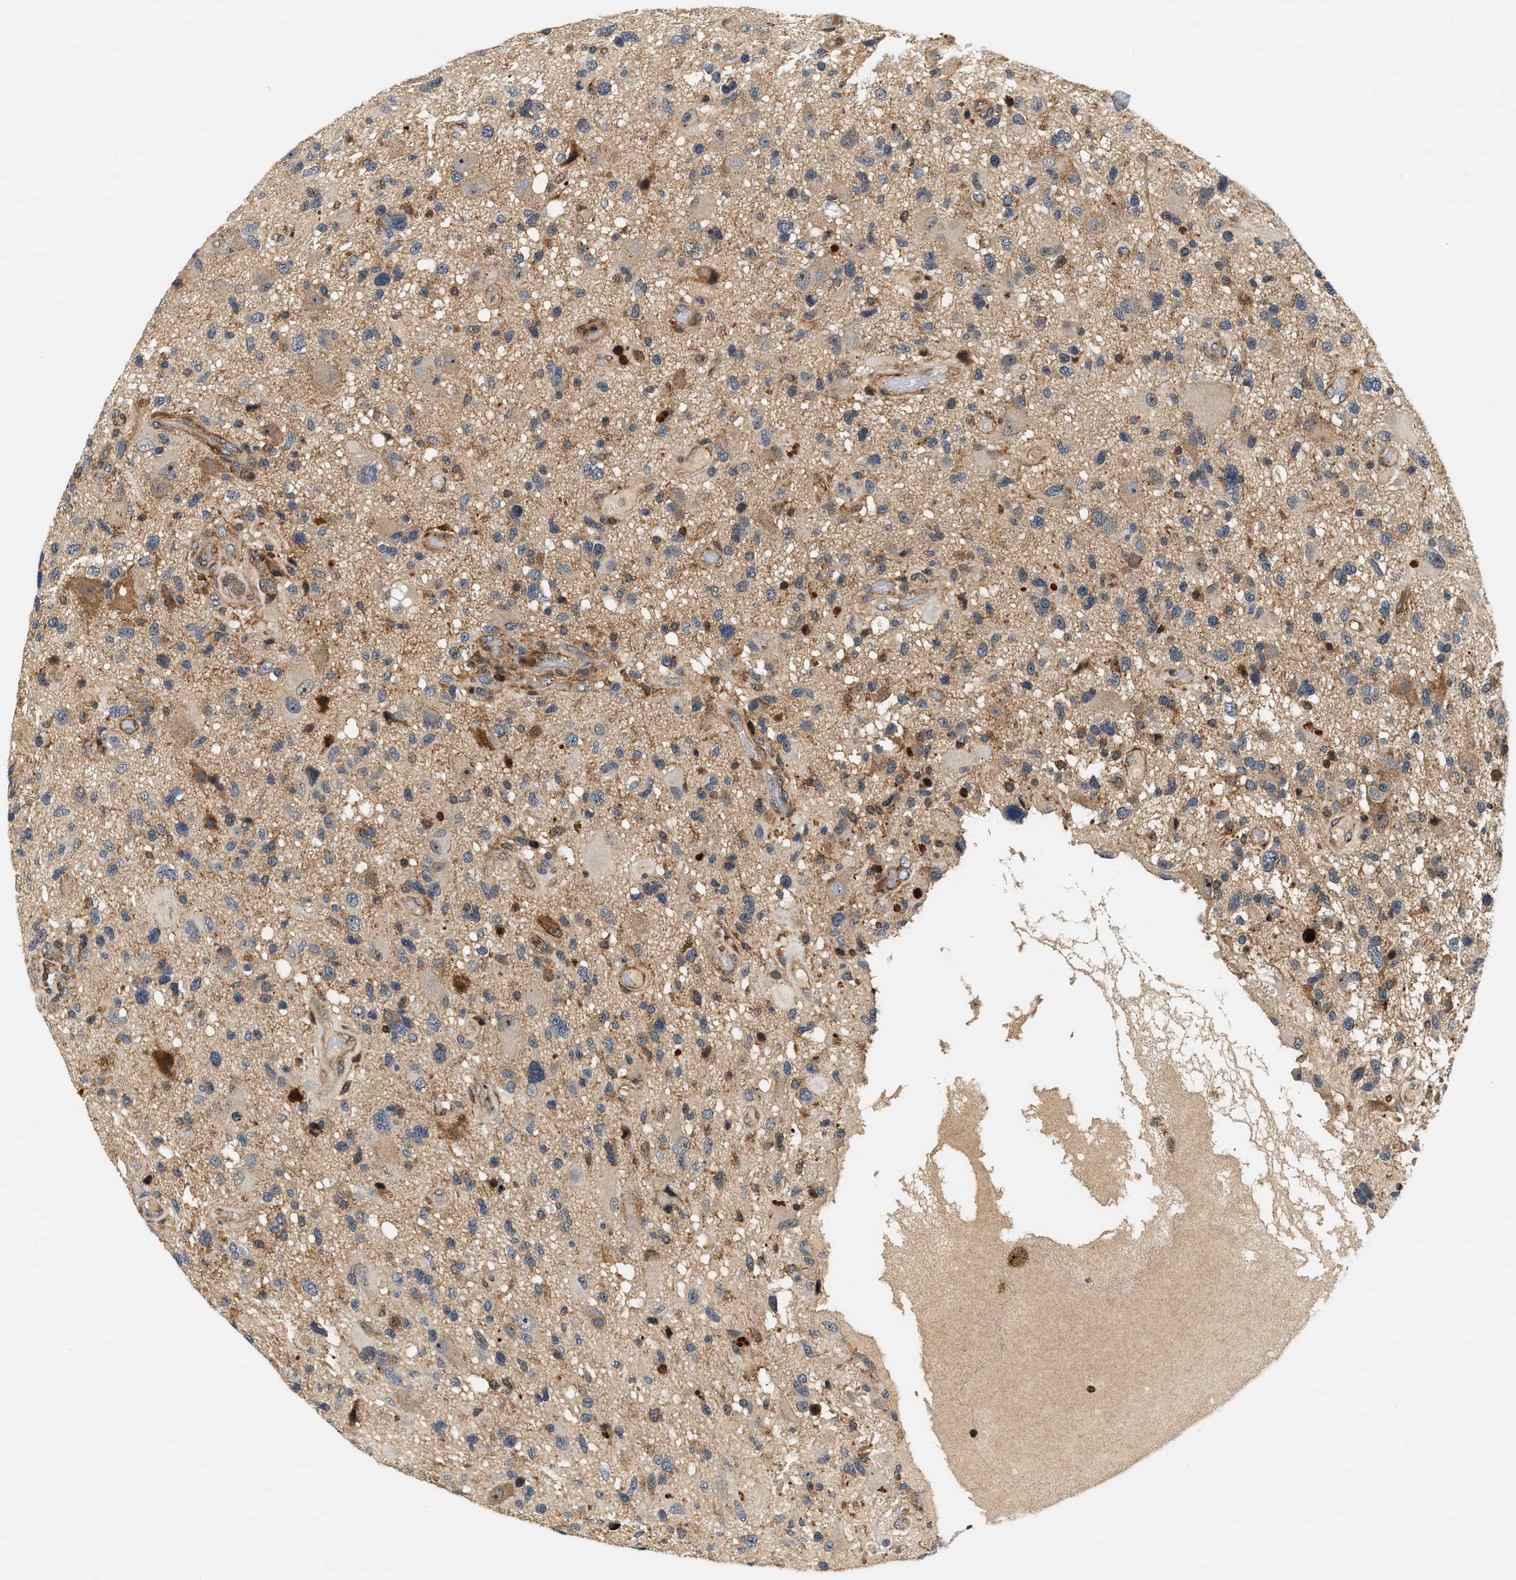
{"staining": {"intensity": "moderate", "quantity": ">75%", "location": "cytoplasmic/membranous"}, "tissue": "glioma", "cell_type": "Tumor cells", "image_type": "cancer", "snomed": [{"axis": "morphology", "description": "Glioma, malignant, High grade"}, {"axis": "topography", "description": "Brain"}], "caption": "High-grade glioma (malignant) was stained to show a protein in brown. There is medium levels of moderate cytoplasmic/membranous positivity in approximately >75% of tumor cells.", "gene": "SAMD9", "patient": {"sex": "male", "age": 33}}